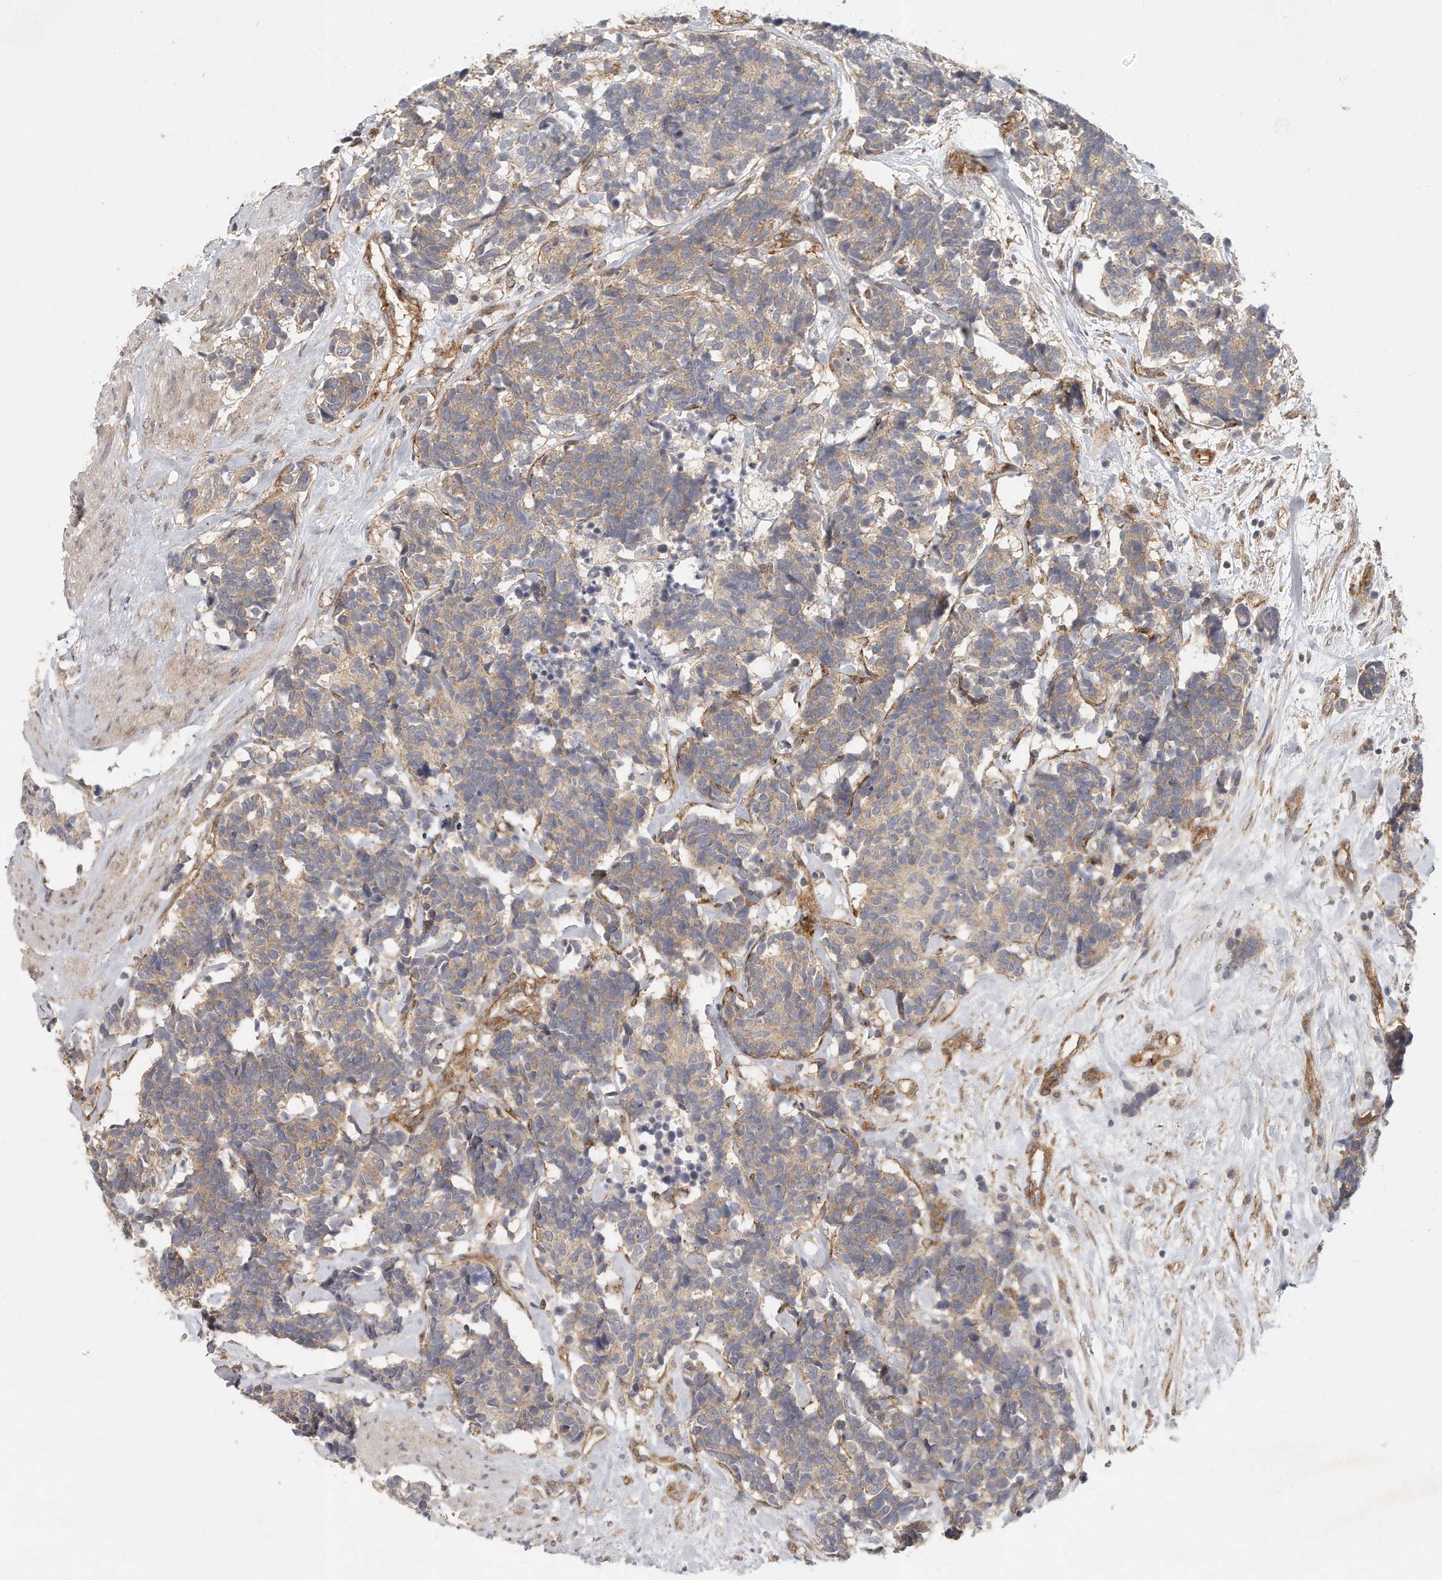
{"staining": {"intensity": "weak", "quantity": ">75%", "location": "cytoplasmic/membranous"}, "tissue": "carcinoid", "cell_type": "Tumor cells", "image_type": "cancer", "snomed": [{"axis": "morphology", "description": "Carcinoma, NOS"}, {"axis": "morphology", "description": "Carcinoid, malignant, NOS"}, {"axis": "topography", "description": "Urinary bladder"}], "caption": "A low amount of weak cytoplasmic/membranous positivity is seen in about >75% of tumor cells in carcinoid tissue.", "gene": "MTERF4", "patient": {"sex": "male", "age": 57}}